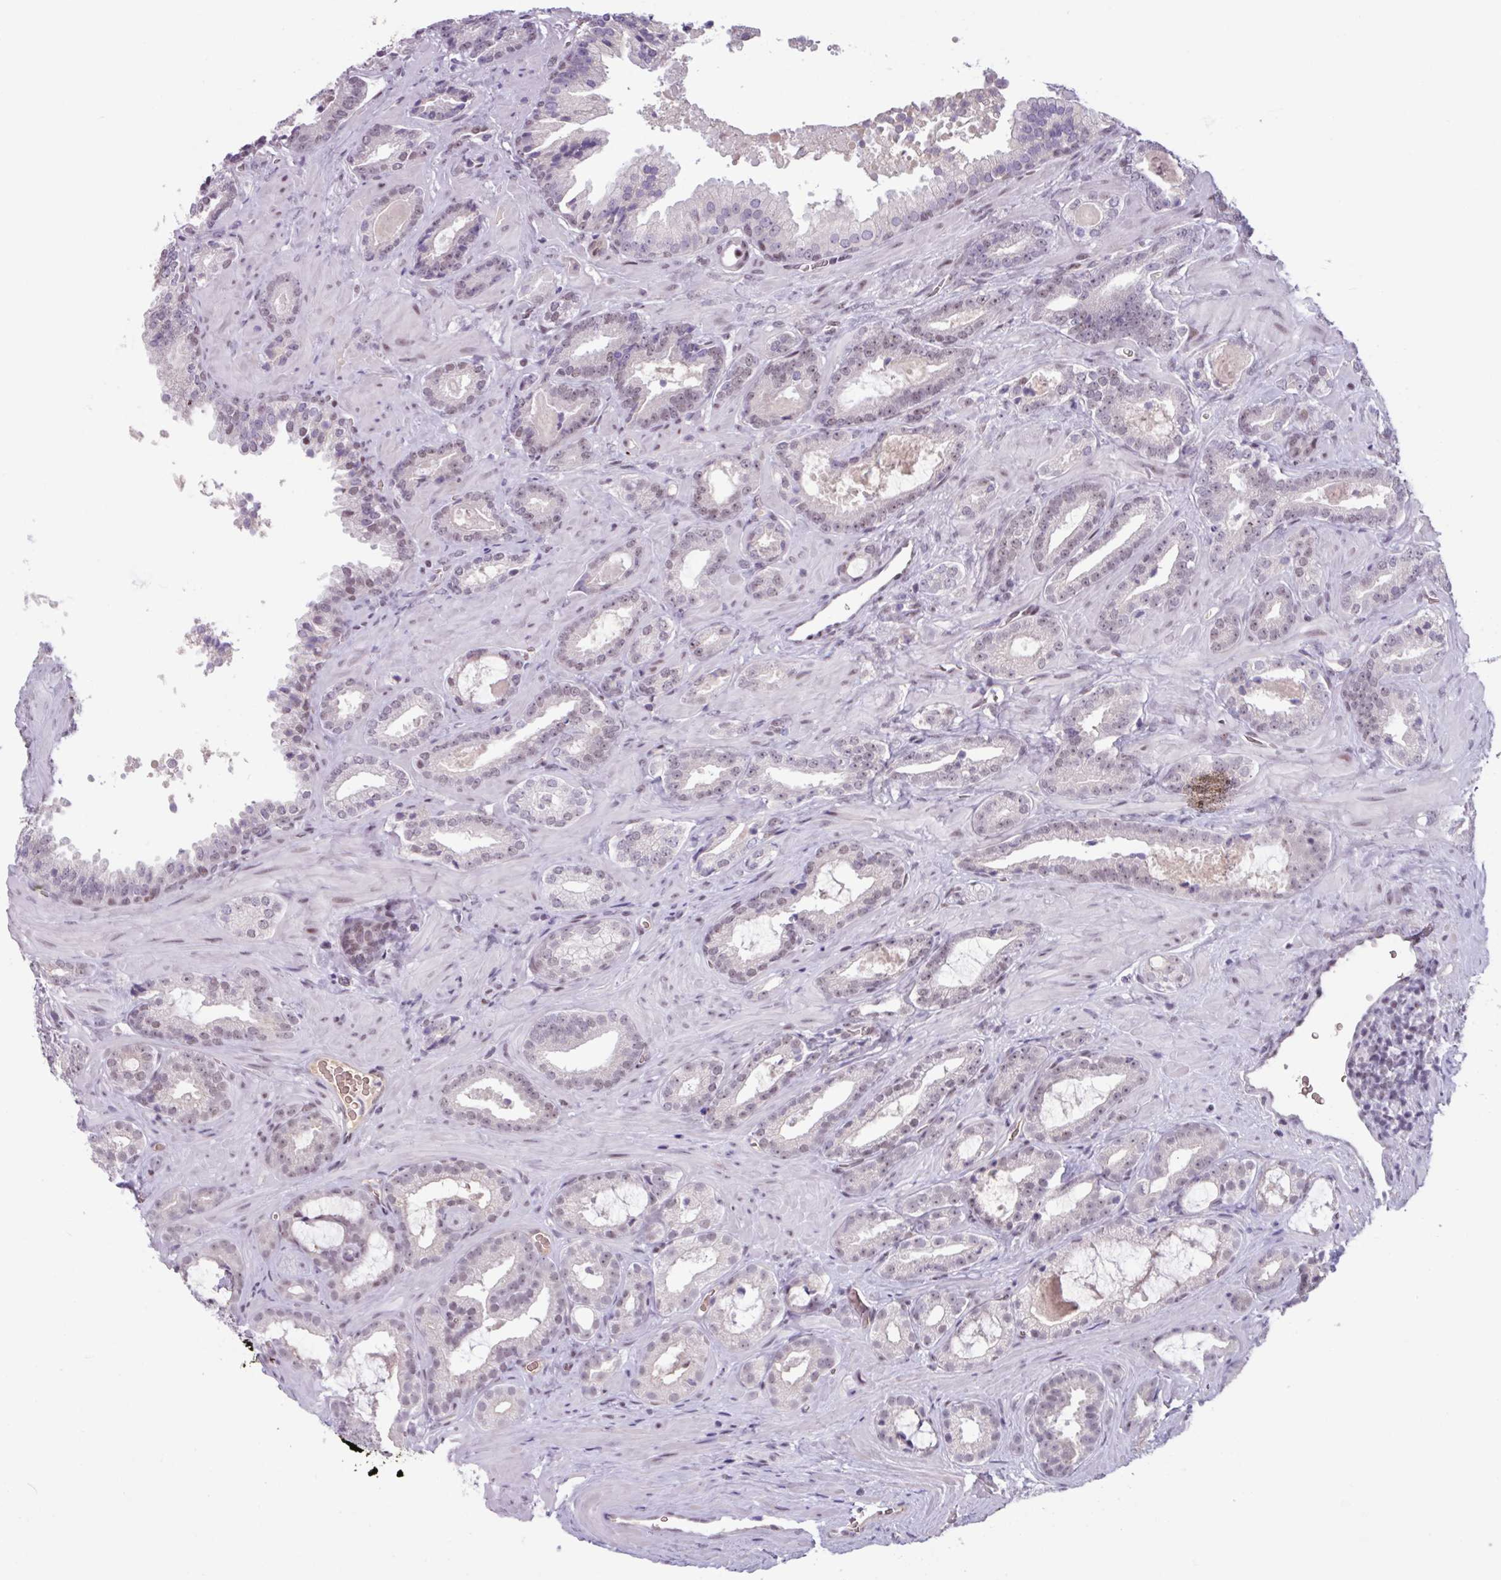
{"staining": {"intensity": "weak", "quantity": "<25%", "location": "nuclear"}, "tissue": "prostate cancer", "cell_type": "Tumor cells", "image_type": "cancer", "snomed": [{"axis": "morphology", "description": "Adenocarcinoma, Low grade"}, {"axis": "topography", "description": "Prostate"}], "caption": "Prostate low-grade adenocarcinoma was stained to show a protein in brown. There is no significant positivity in tumor cells.", "gene": "ZNF575", "patient": {"sex": "male", "age": 62}}